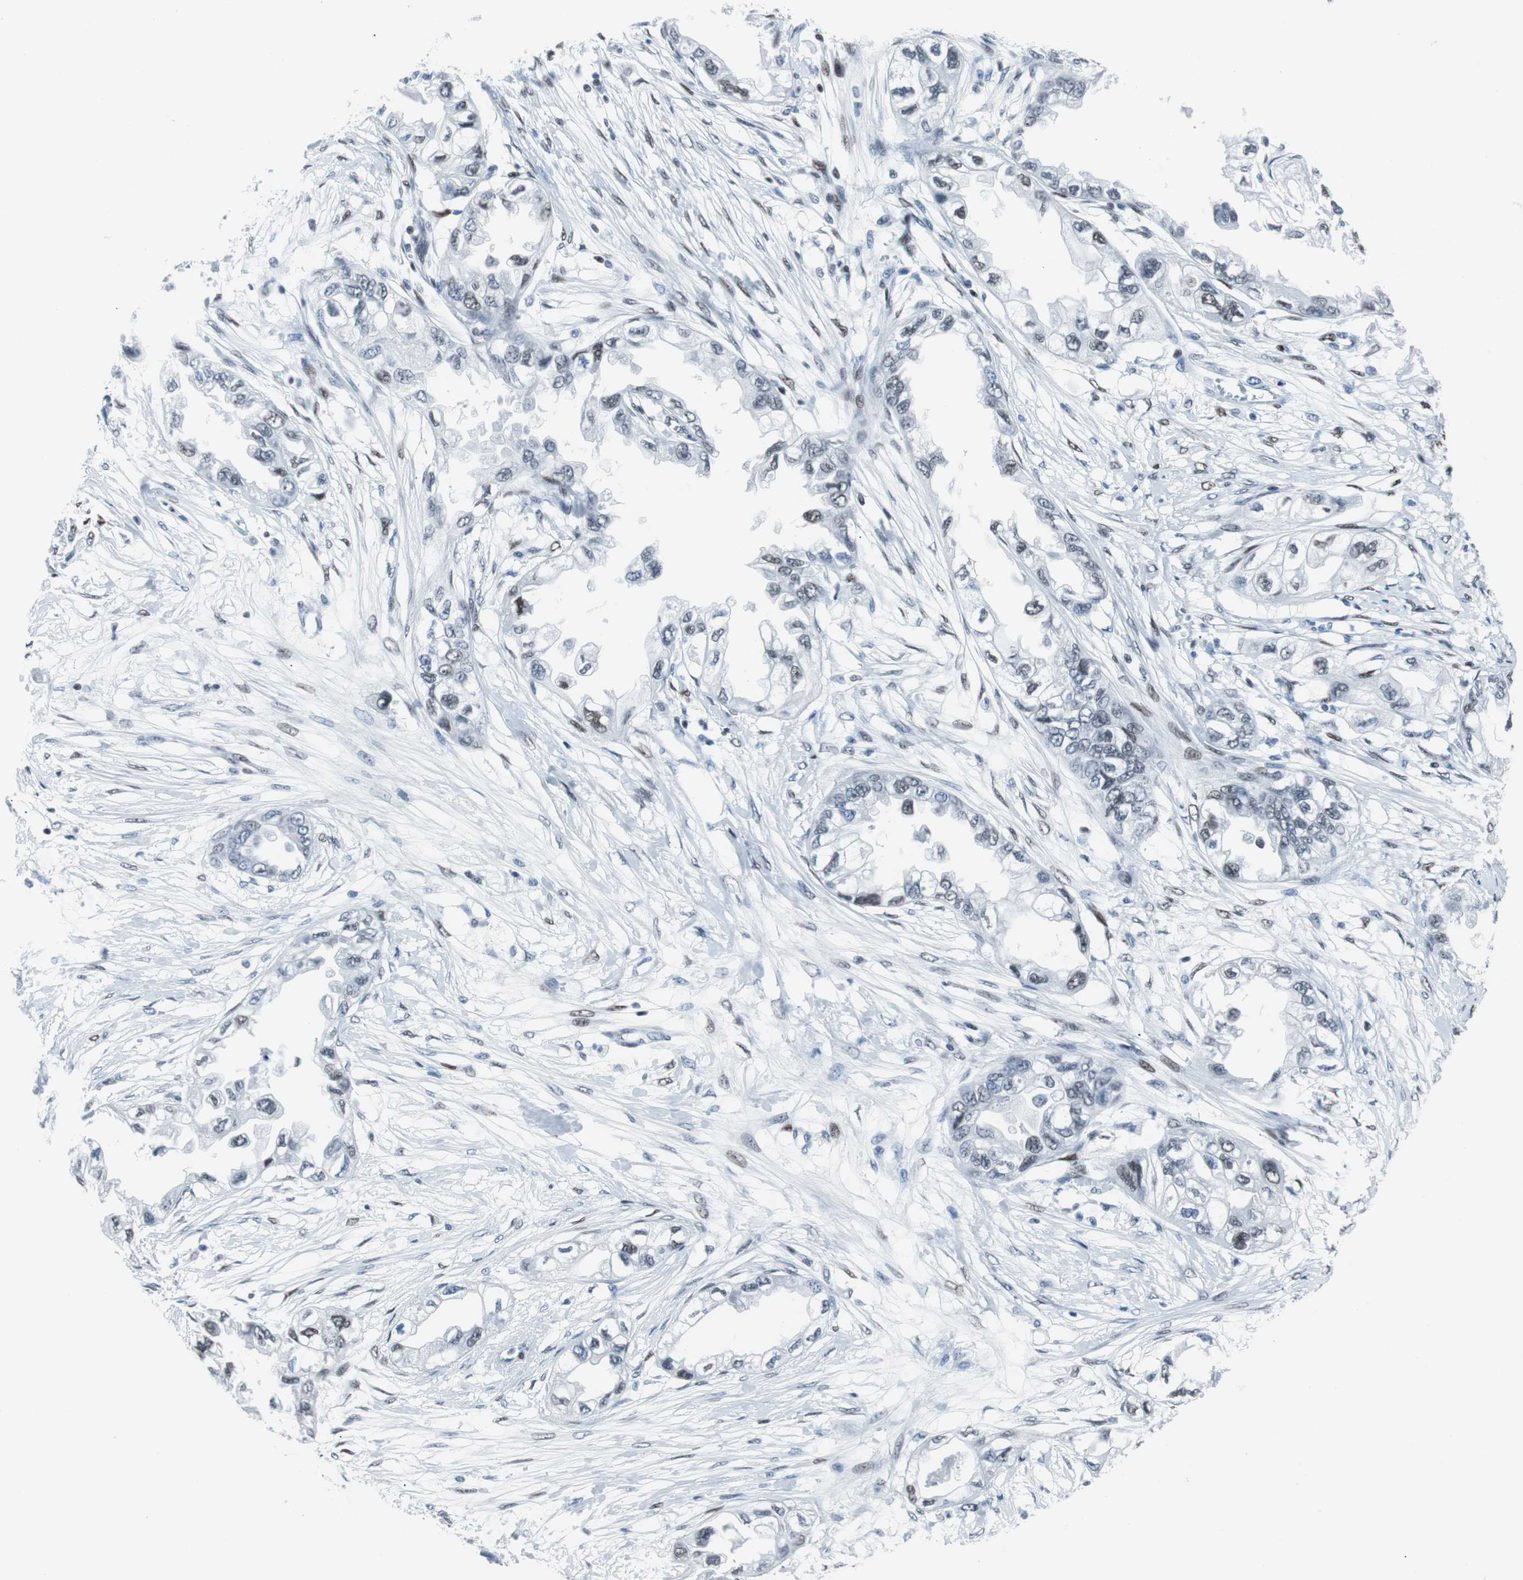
{"staining": {"intensity": "weak", "quantity": "<25%", "location": "nuclear"}, "tissue": "endometrial cancer", "cell_type": "Tumor cells", "image_type": "cancer", "snomed": [{"axis": "morphology", "description": "Adenocarcinoma, NOS"}, {"axis": "topography", "description": "Endometrium"}], "caption": "This image is of endometrial cancer stained with immunohistochemistry to label a protein in brown with the nuclei are counter-stained blue. There is no positivity in tumor cells. The staining was performed using DAB to visualize the protein expression in brown, while the nuclei were stained in blue with hematoxylin (Magnification: 20x).", "gene": "JUN", "patient": {"sex": "female", "age": 67}}